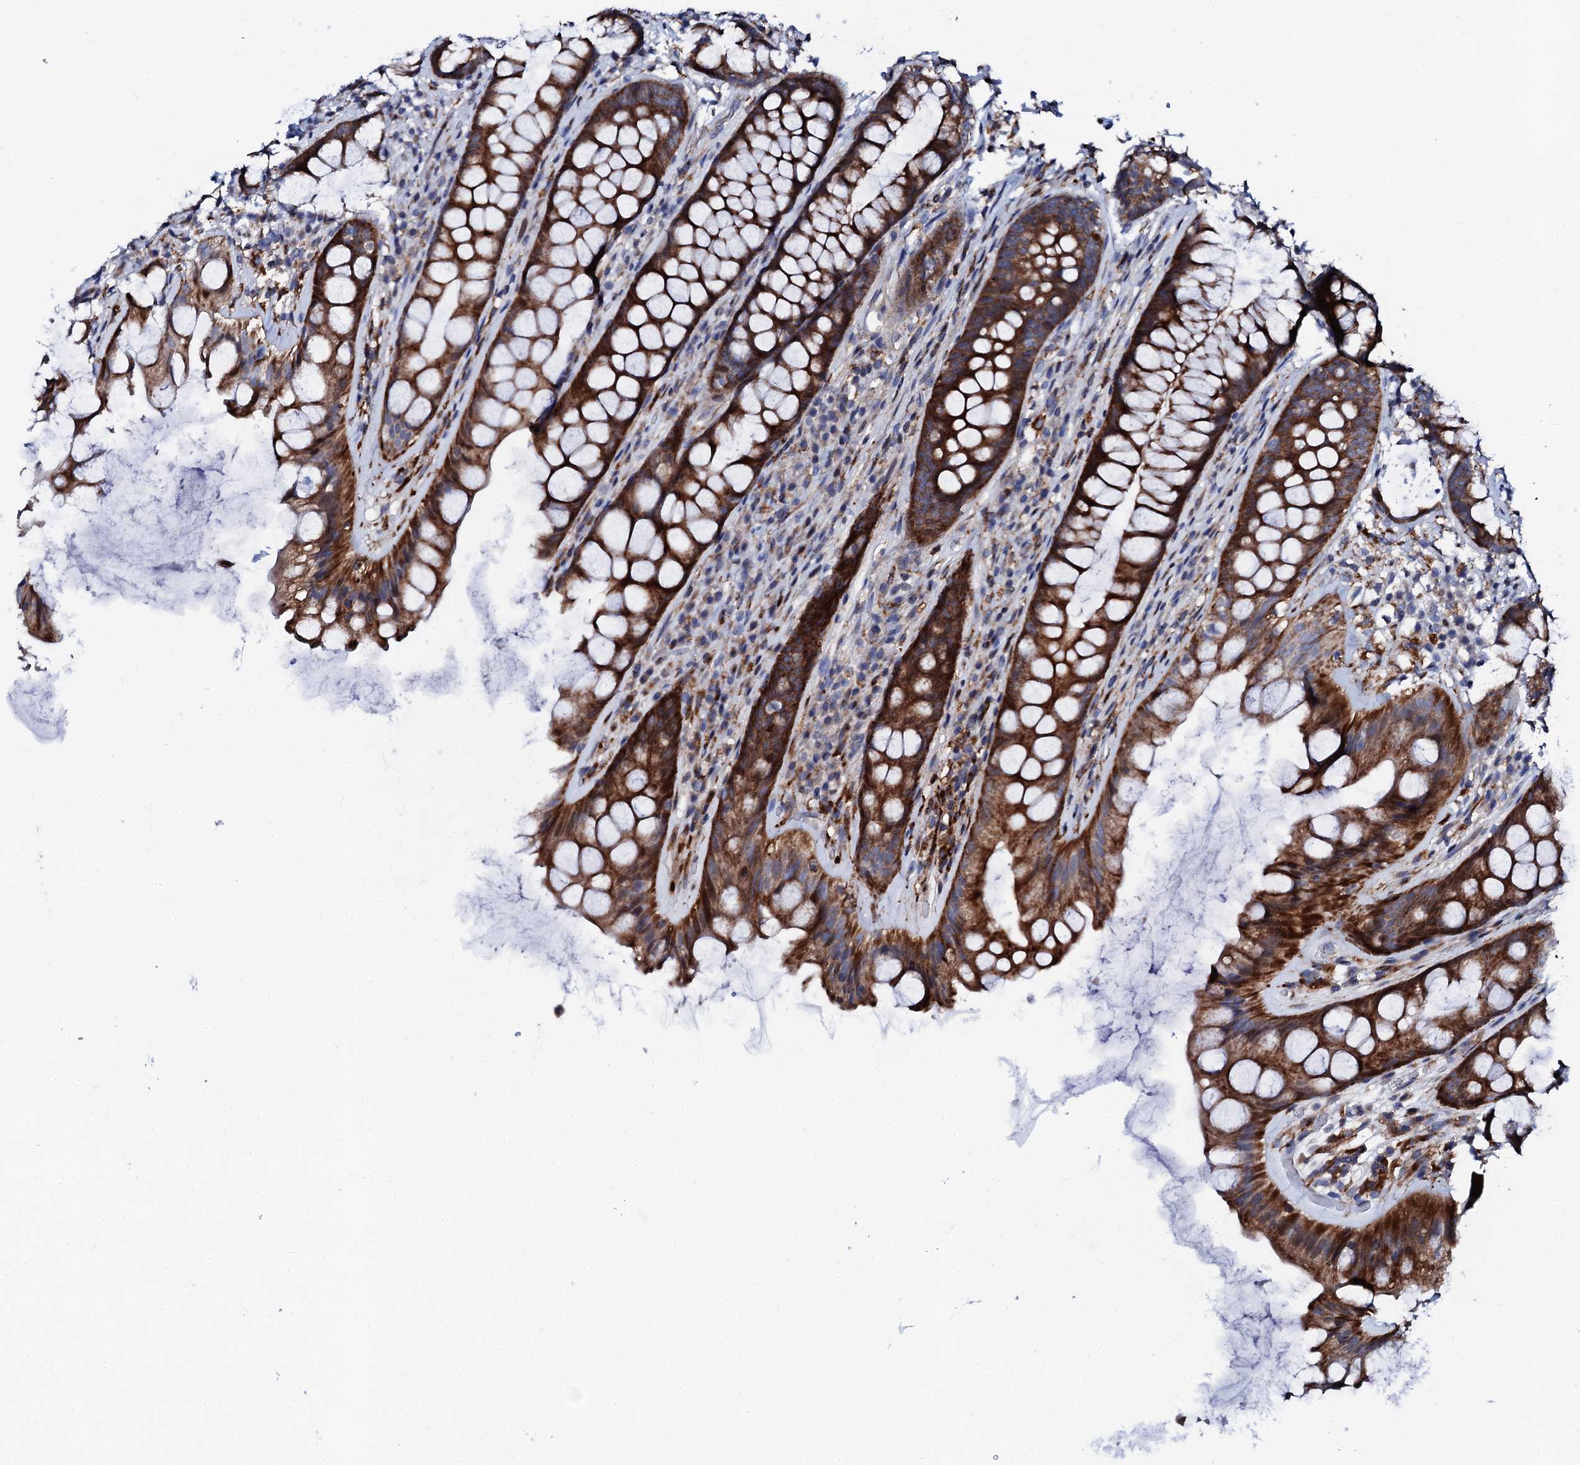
{"staining": {"intensity": "strong", "quantity": ">75%", "location": "cytoplasmic/membranous"}, "tissue": "rectum", "cell_type": "Glandular cells", "image_type": "normal", "snomed": [{"axis": "morphology", "description": "Normal tissue, NOS"}, {"axis": "topography", "description": "Rectum"}], "caption": "Glandular cells reveal high levels of strong cytoplasmic/membranous positivity in approximately >75% of cells in unremarkable human rectum.", "gene": "TCIRG1", "patient": {"sex": "male", "age": 74}}